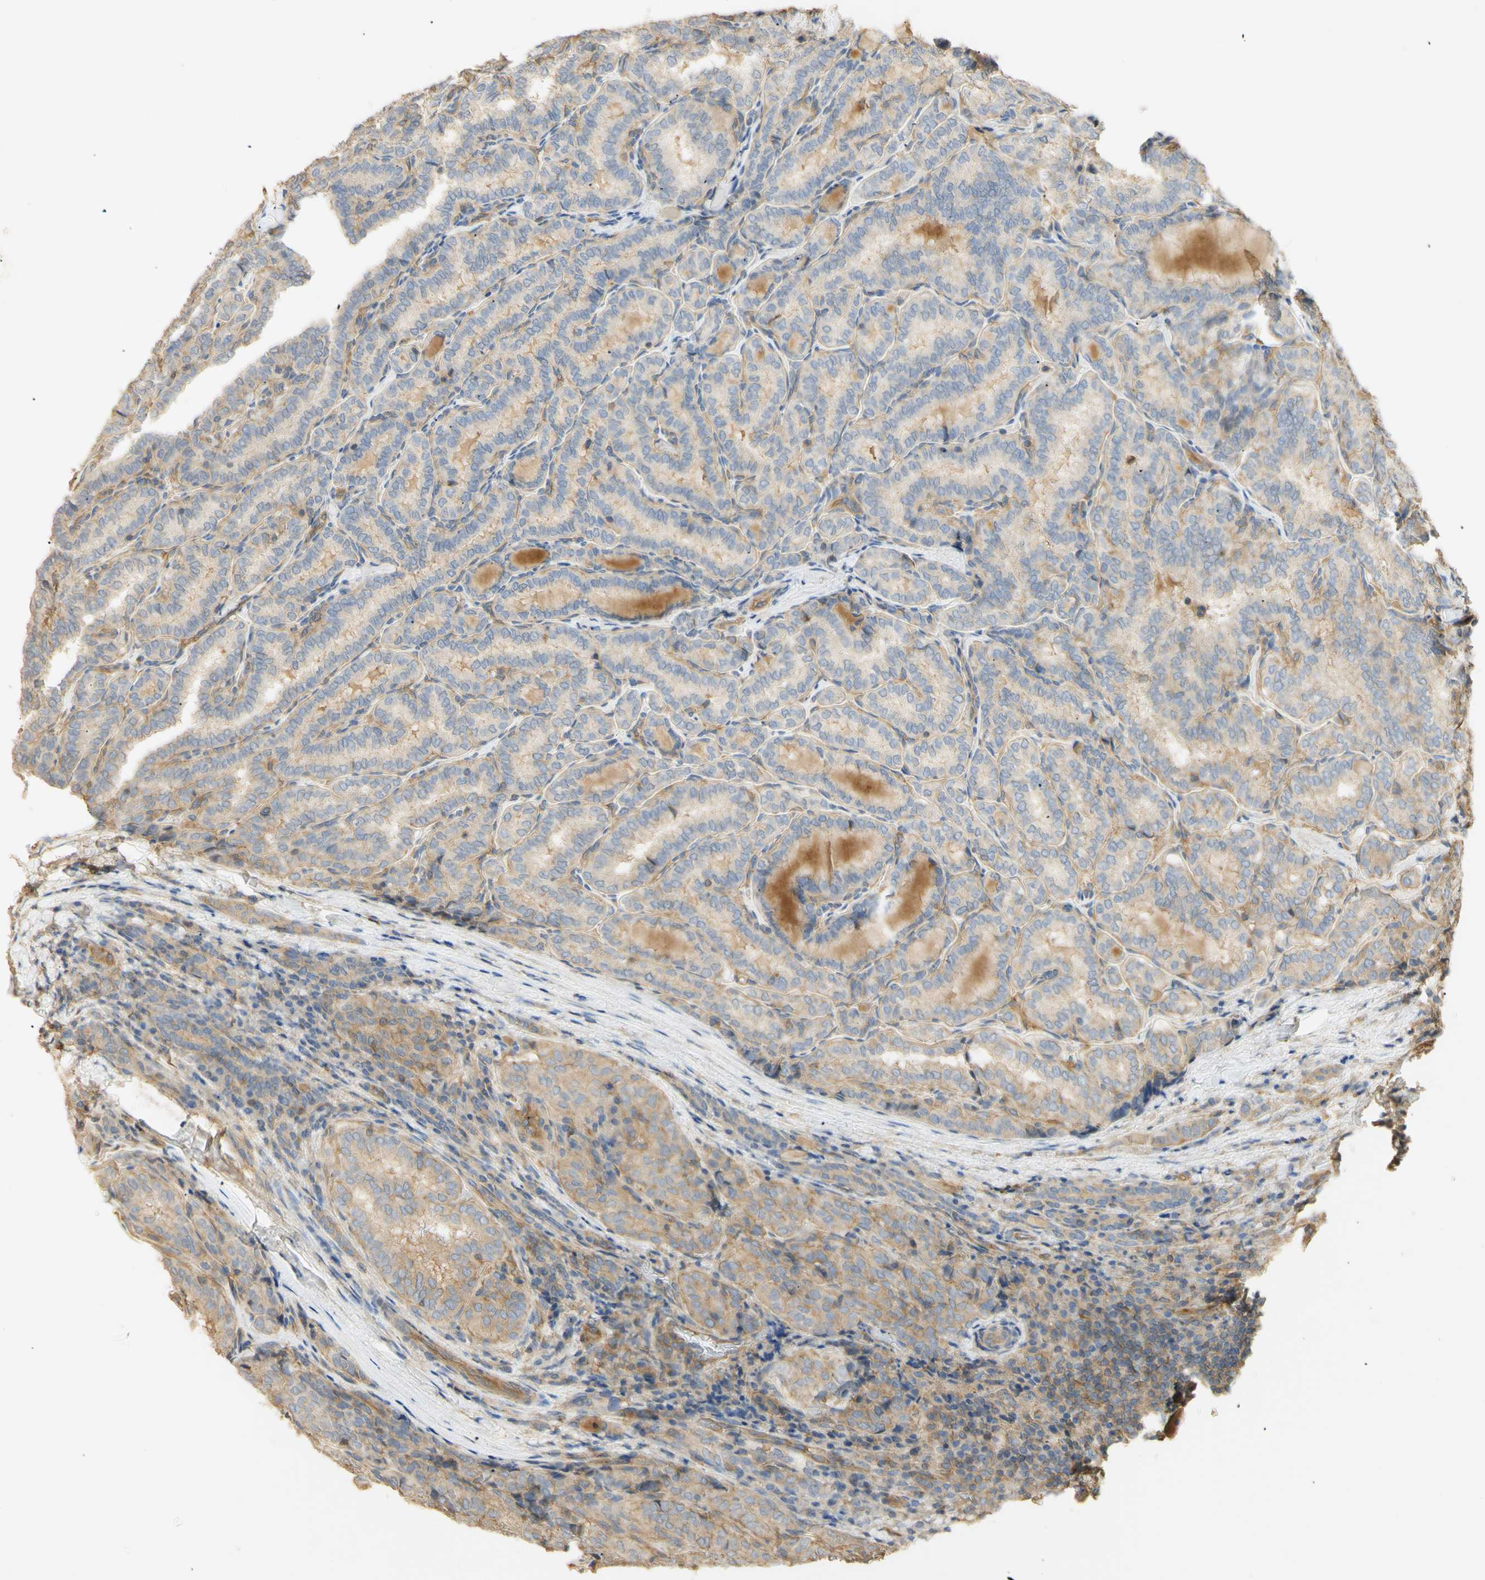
{"staining": {"intensity": "negative", "quantity": "none", "location": "none"}, "tissue": "thyroid cancer", "cell_type": "Tumor cells", "image_type": "cancer", "snomed": [{"axis": "morphology", "description": "Normal tissue, NOS"}, {"axis": "morphology", "description": "Papillary adenocarcinoma, NOS"}, {"axis": "topography", "description": "Thyroid gland"}], "caption": "Thyroid papillary adenocarcinoma was stained to show a protein in brown. There is no significant expression in tumor cells. The staining is performed using DAB brown chromogen with nuclei counter-stained in using hematoxylin.", "gene": "KCNE4", "patient": {"sex": "female", "age": 30}}